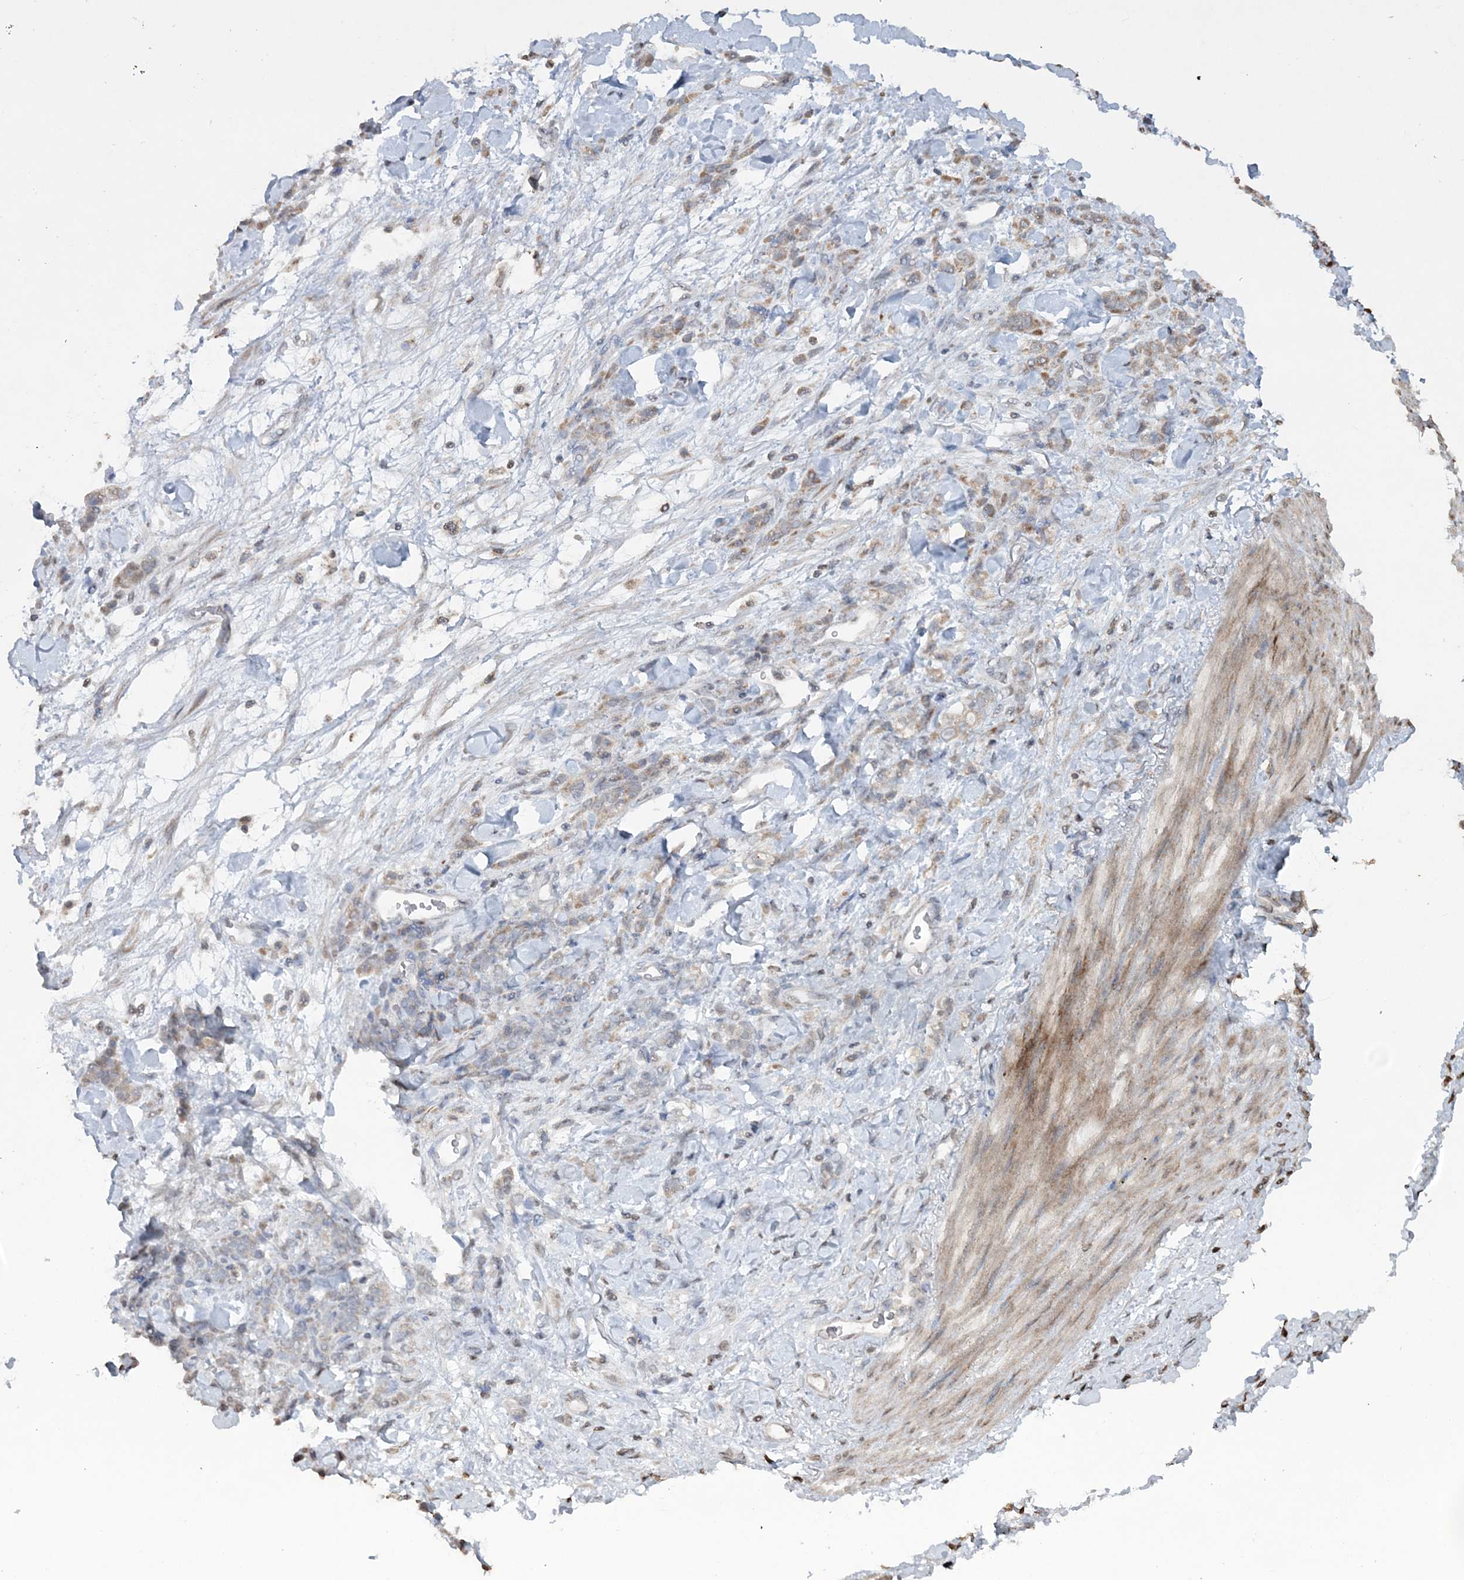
{"staining": {"intensity": "weak", "quantity": "25%-75%", "location": "cytoplasmic/membranous"}, "tissue": "stomach cancer", "cell_type": "Tumor cells", "image_type": "cancer", "snomed": [{"axis": "morphology", "description": "Normal tissue, NOS"}, {"axis": "morphology", "description": "Adenocarcinoma, NOS"}, {"axis": "topography", "description": "Stomach"}], "caption": "Stomach cancer was stained to show a protein in brown. There is low levels of weak cytoplasmic/membranous positivity in about 25%-75% of tumor cells.", "gene": "TTC7A", "patient": {"sex": "male", "age": 82}}